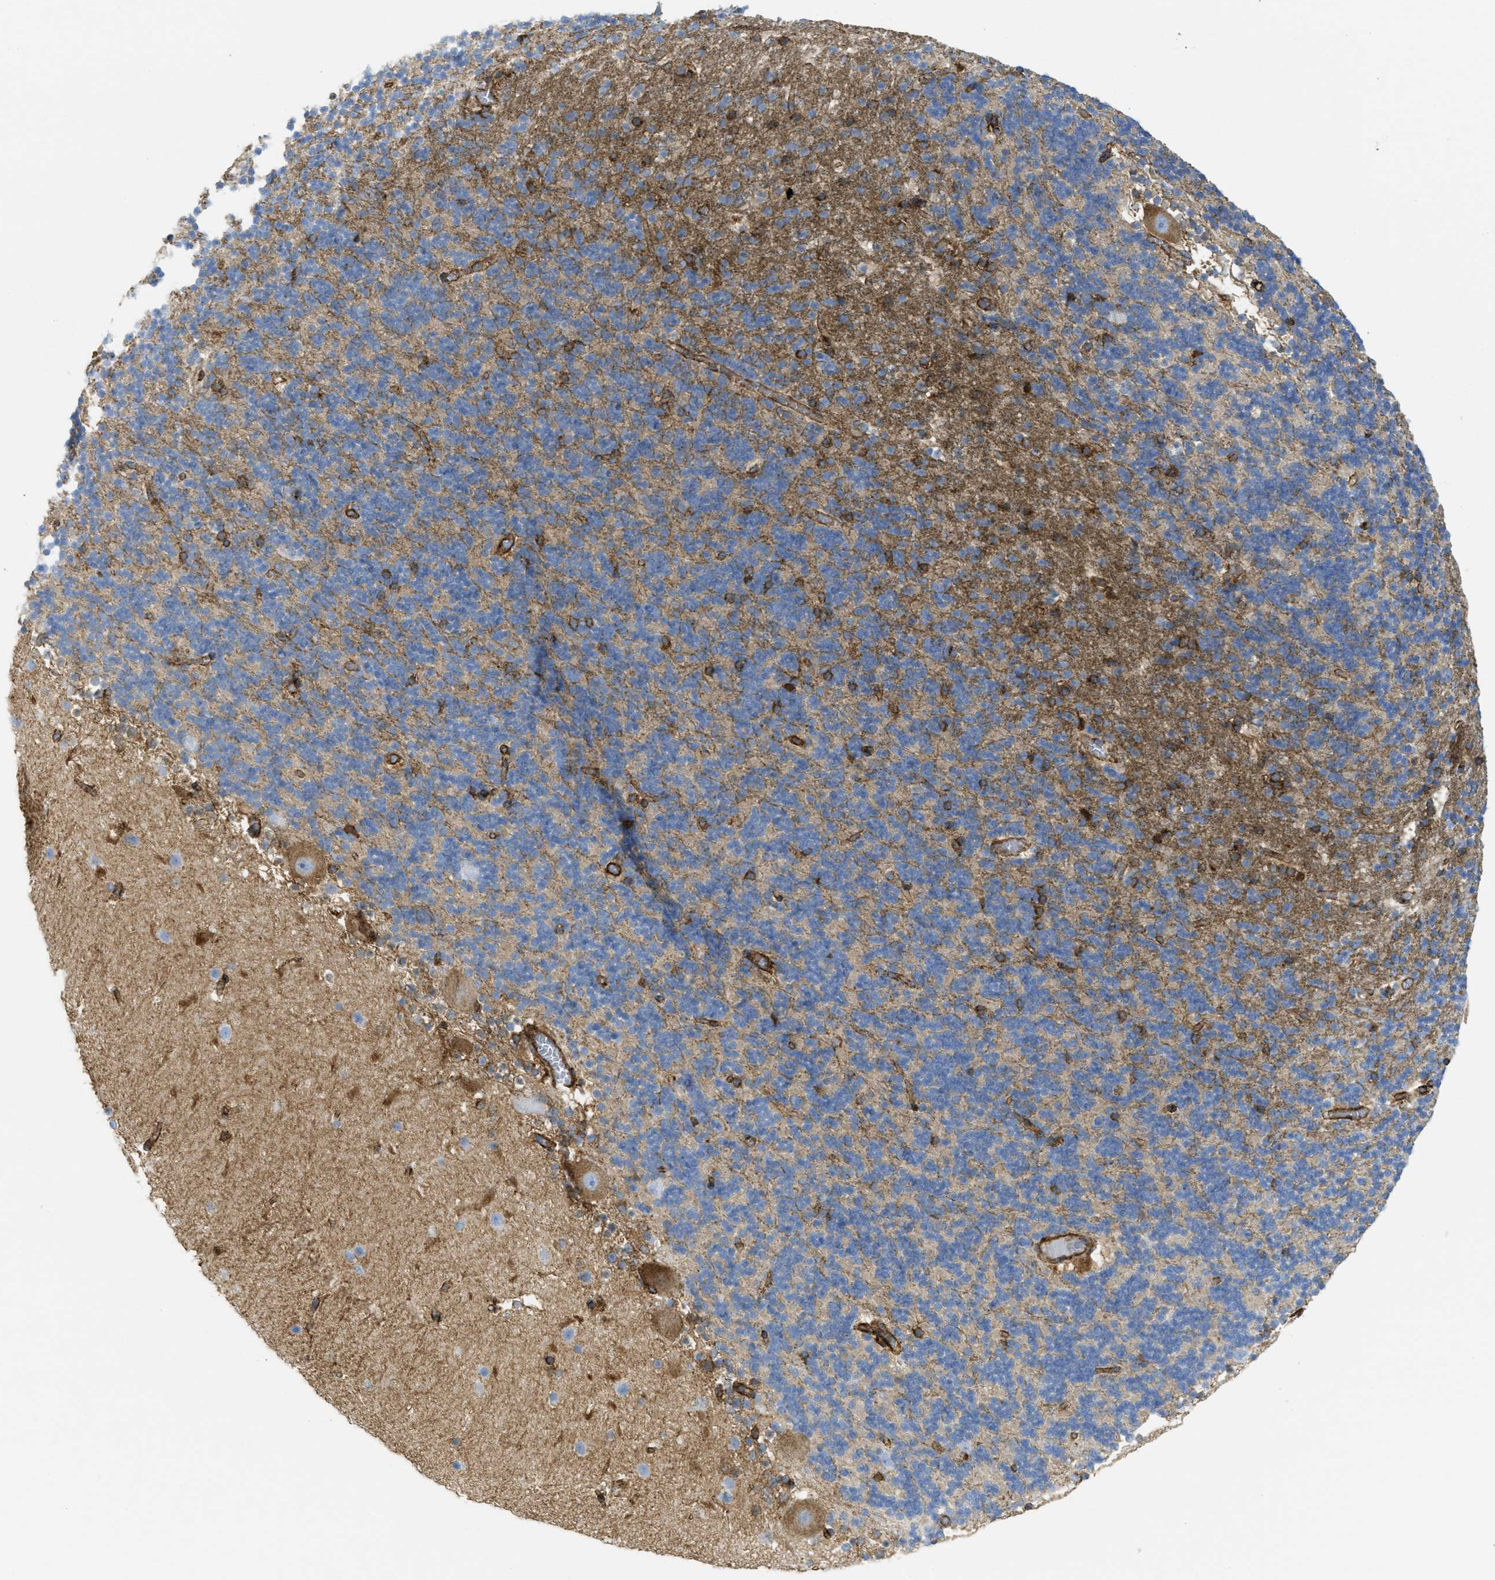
{"staining": {"intensity": "moderate", "quantity": "25%-75%", "location": "cytoplasmic/membranous"}, "tissue": "cerebellum", "cell_type": "Cells in granular layer", "image_type": "normal", "snomed": [{"axis": "morphology", "description": "Normal tissue, NOS"}, {"axis": "topography", "description": "Cerebellum"}], "caption": "The micrograph displays a brown stain indicating the presence of a protein in the cytoplasmic/membranous of cells in granular layer in cerebellum. Nuclei are stained in blue.", "gene": "HIP1", "patient": {"sex": "male", "age": 45}}